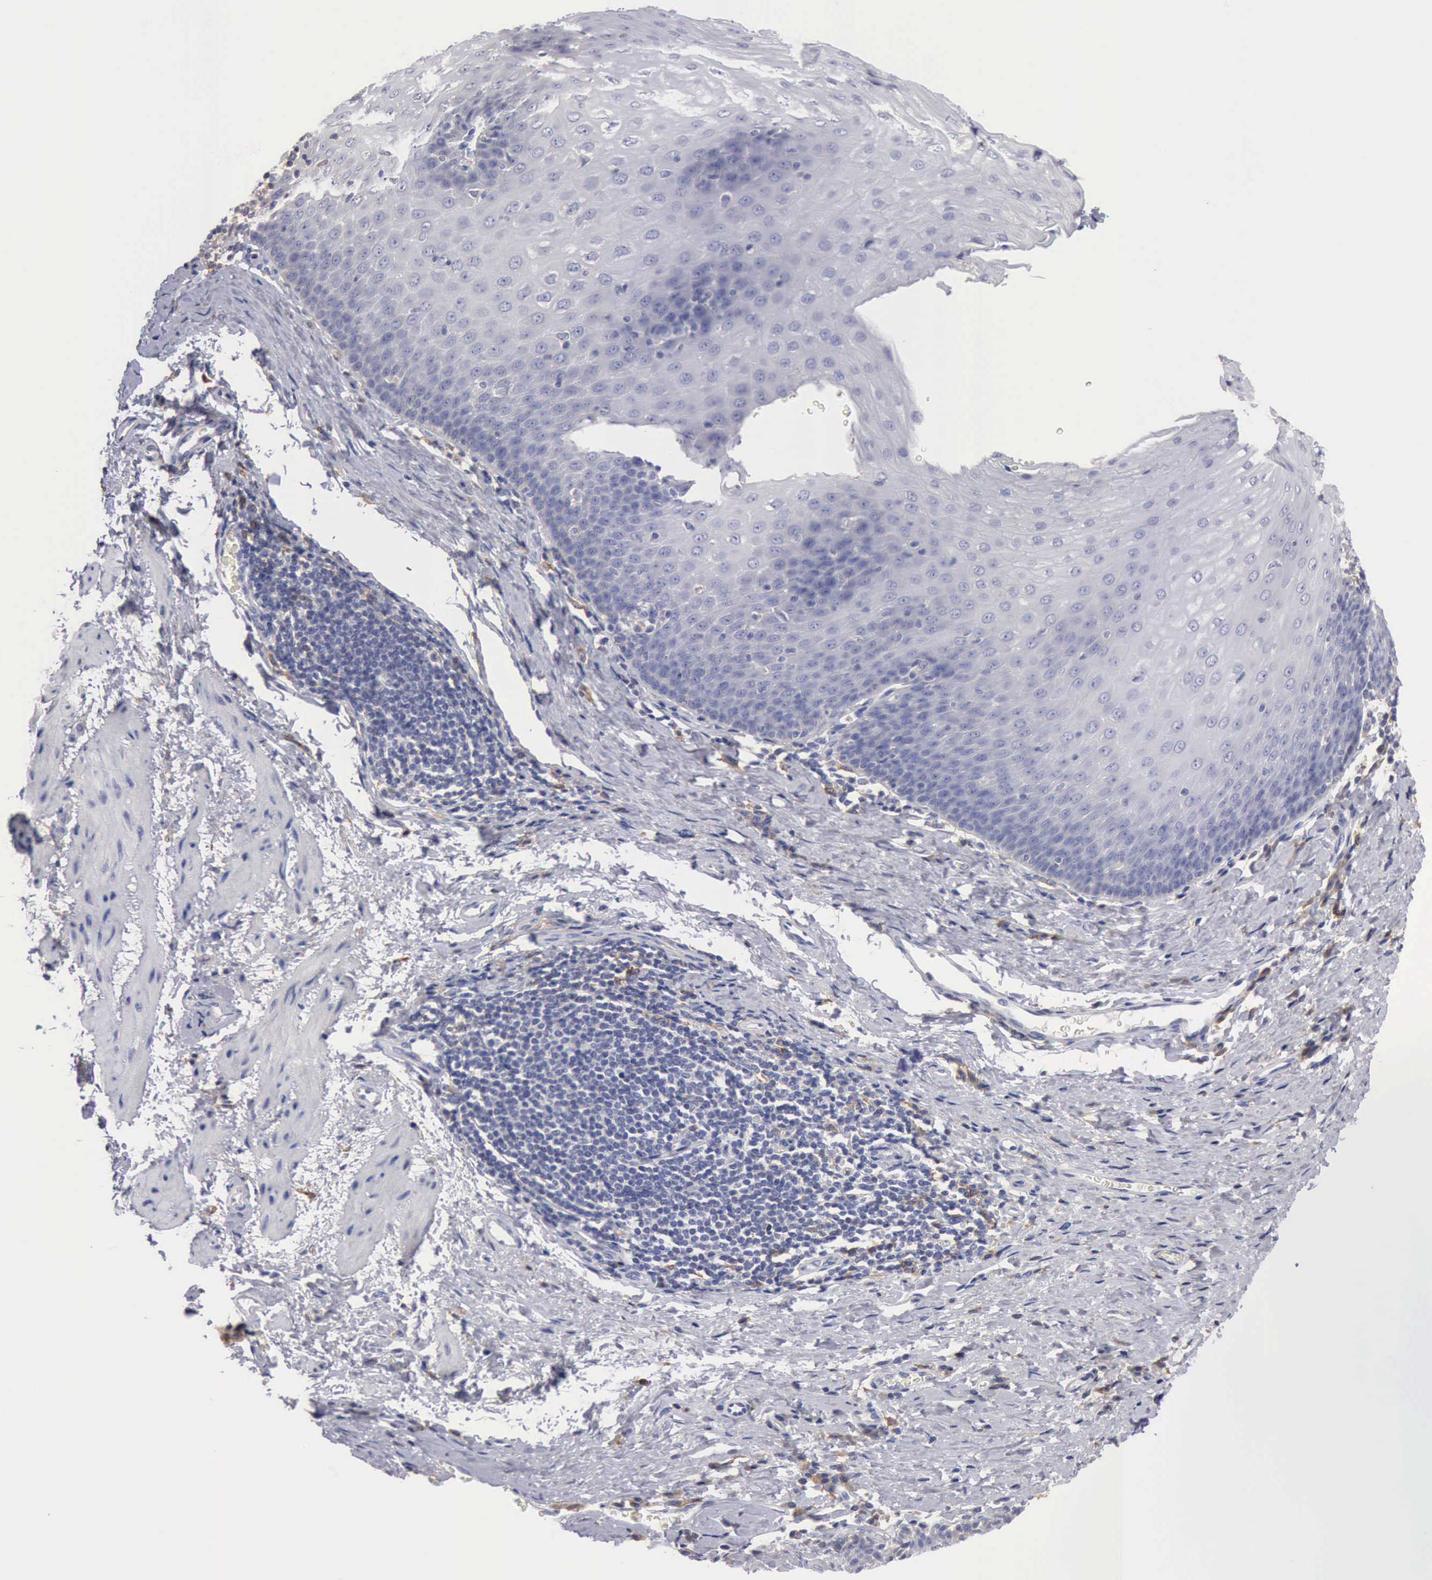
{"staining": {"intensity": "negative", "quantity": "none", "location": "none"}, "tissue": "esophagus", "cell_type": "Squamous epithelial cells", "image_type": "normal", "snomed": [{"axis": "morphology", "description": "Normal tissue, NOS"}, {"axis": "topography", "description": "Esophagus"}], "caption": "IHC of normal esophagus demonstrates no staining in squamous epithelial cells.", "gene": "PTGS2", "patient": {"sex": "female", "age": 61}}